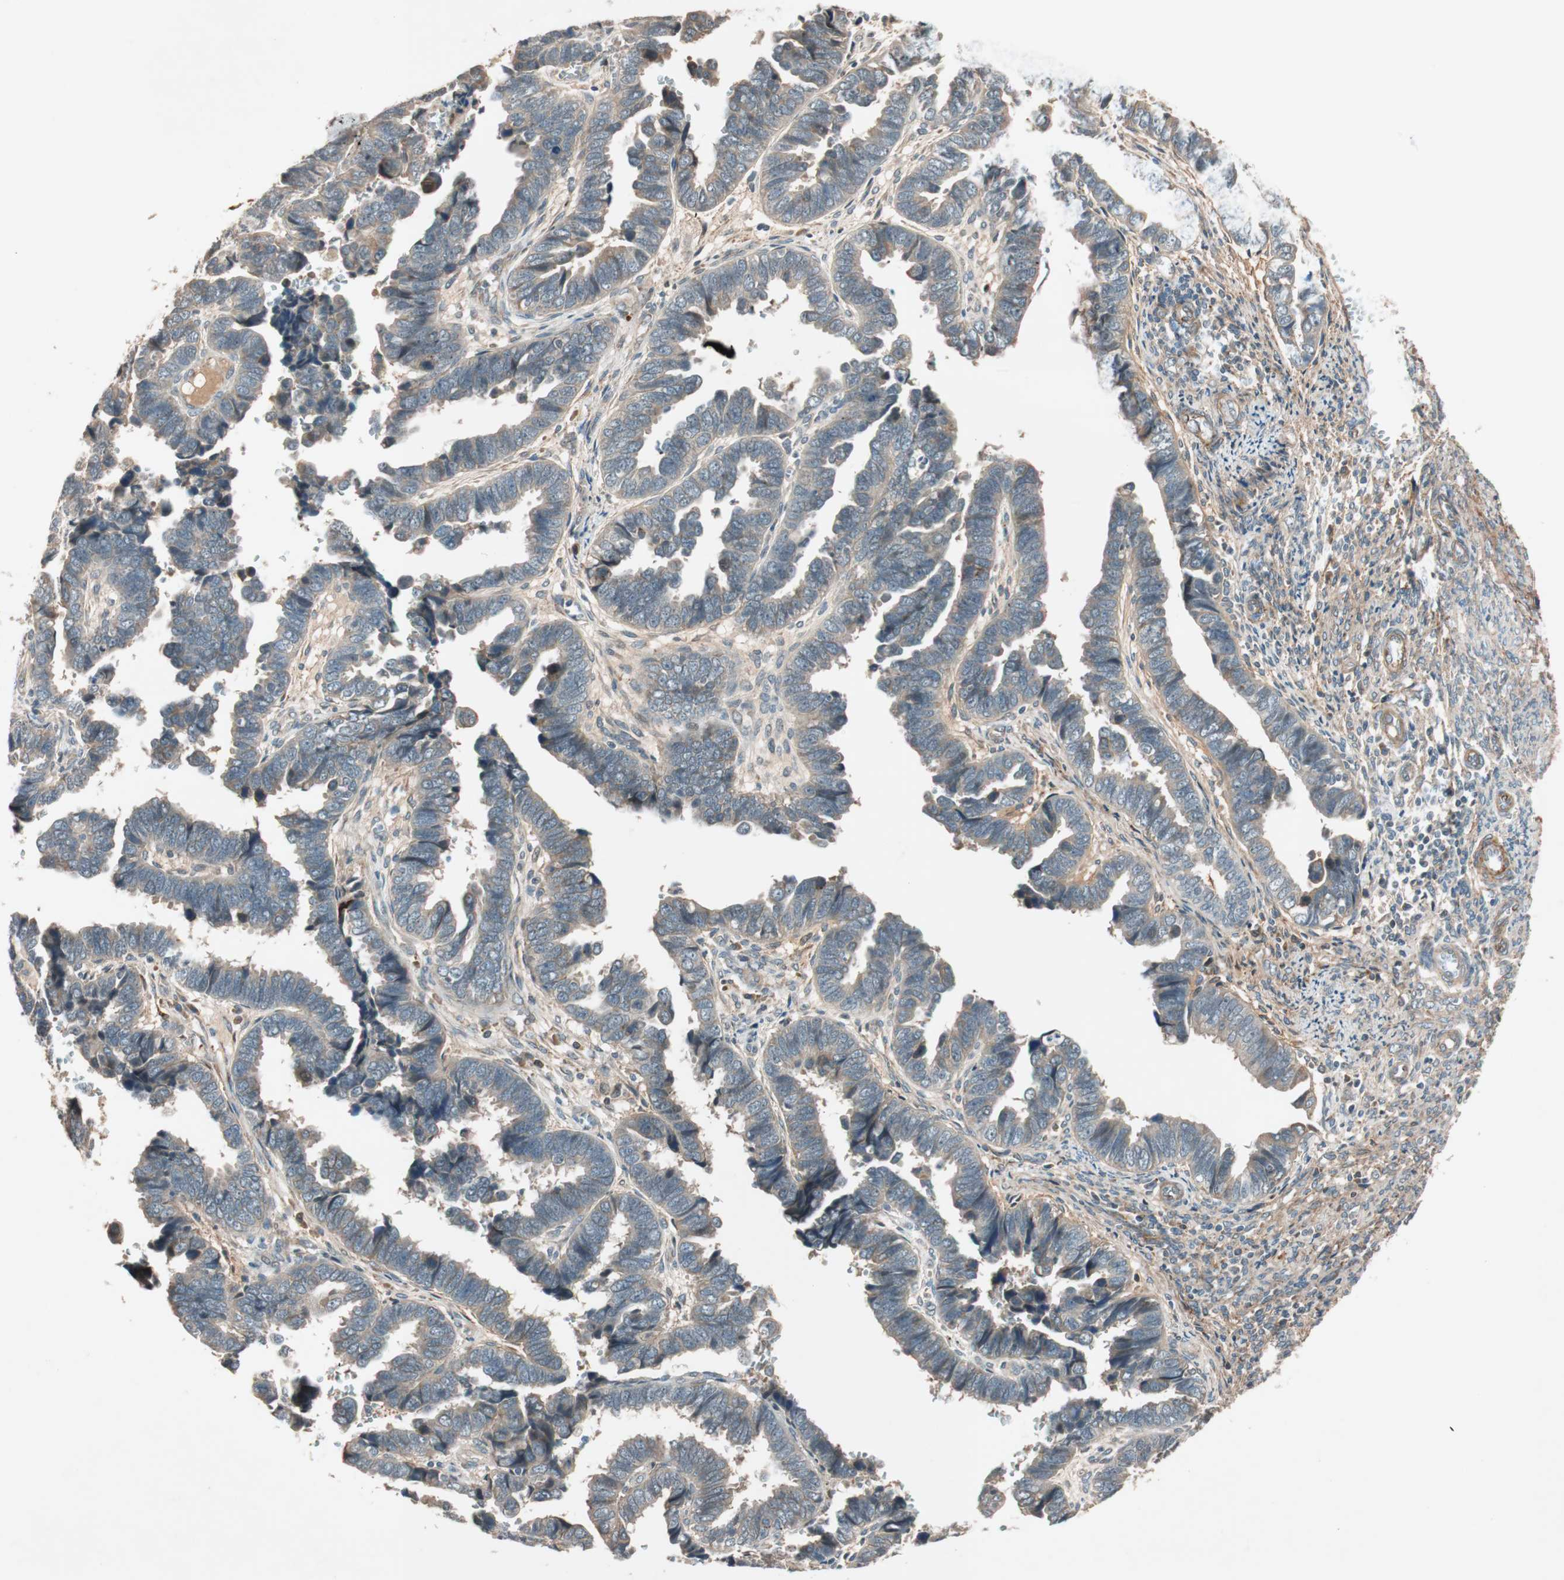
{"staining": {"intensity": "weak", "quantity": "25%-75%", "location": "cytoplasmic/membranous"}, "tissue": "endometrial cancer", "cell_type": "Tumor cells", "image_type": "cancer", "snomed": [{"axis": "morphology", "description": "Adenocarcinoma, NOS"}, {"axis": "topography", "description": "Endometrium"}], "caption": "Adenocarcinoma (endometrial) was stained to show a protein in brown. There is low levels of weak cytoplasmic/membranous staining in about 25%-75% of tumor cells.", "gene": "EPHA6", "patient": {"sex": "female", "age": 75}}